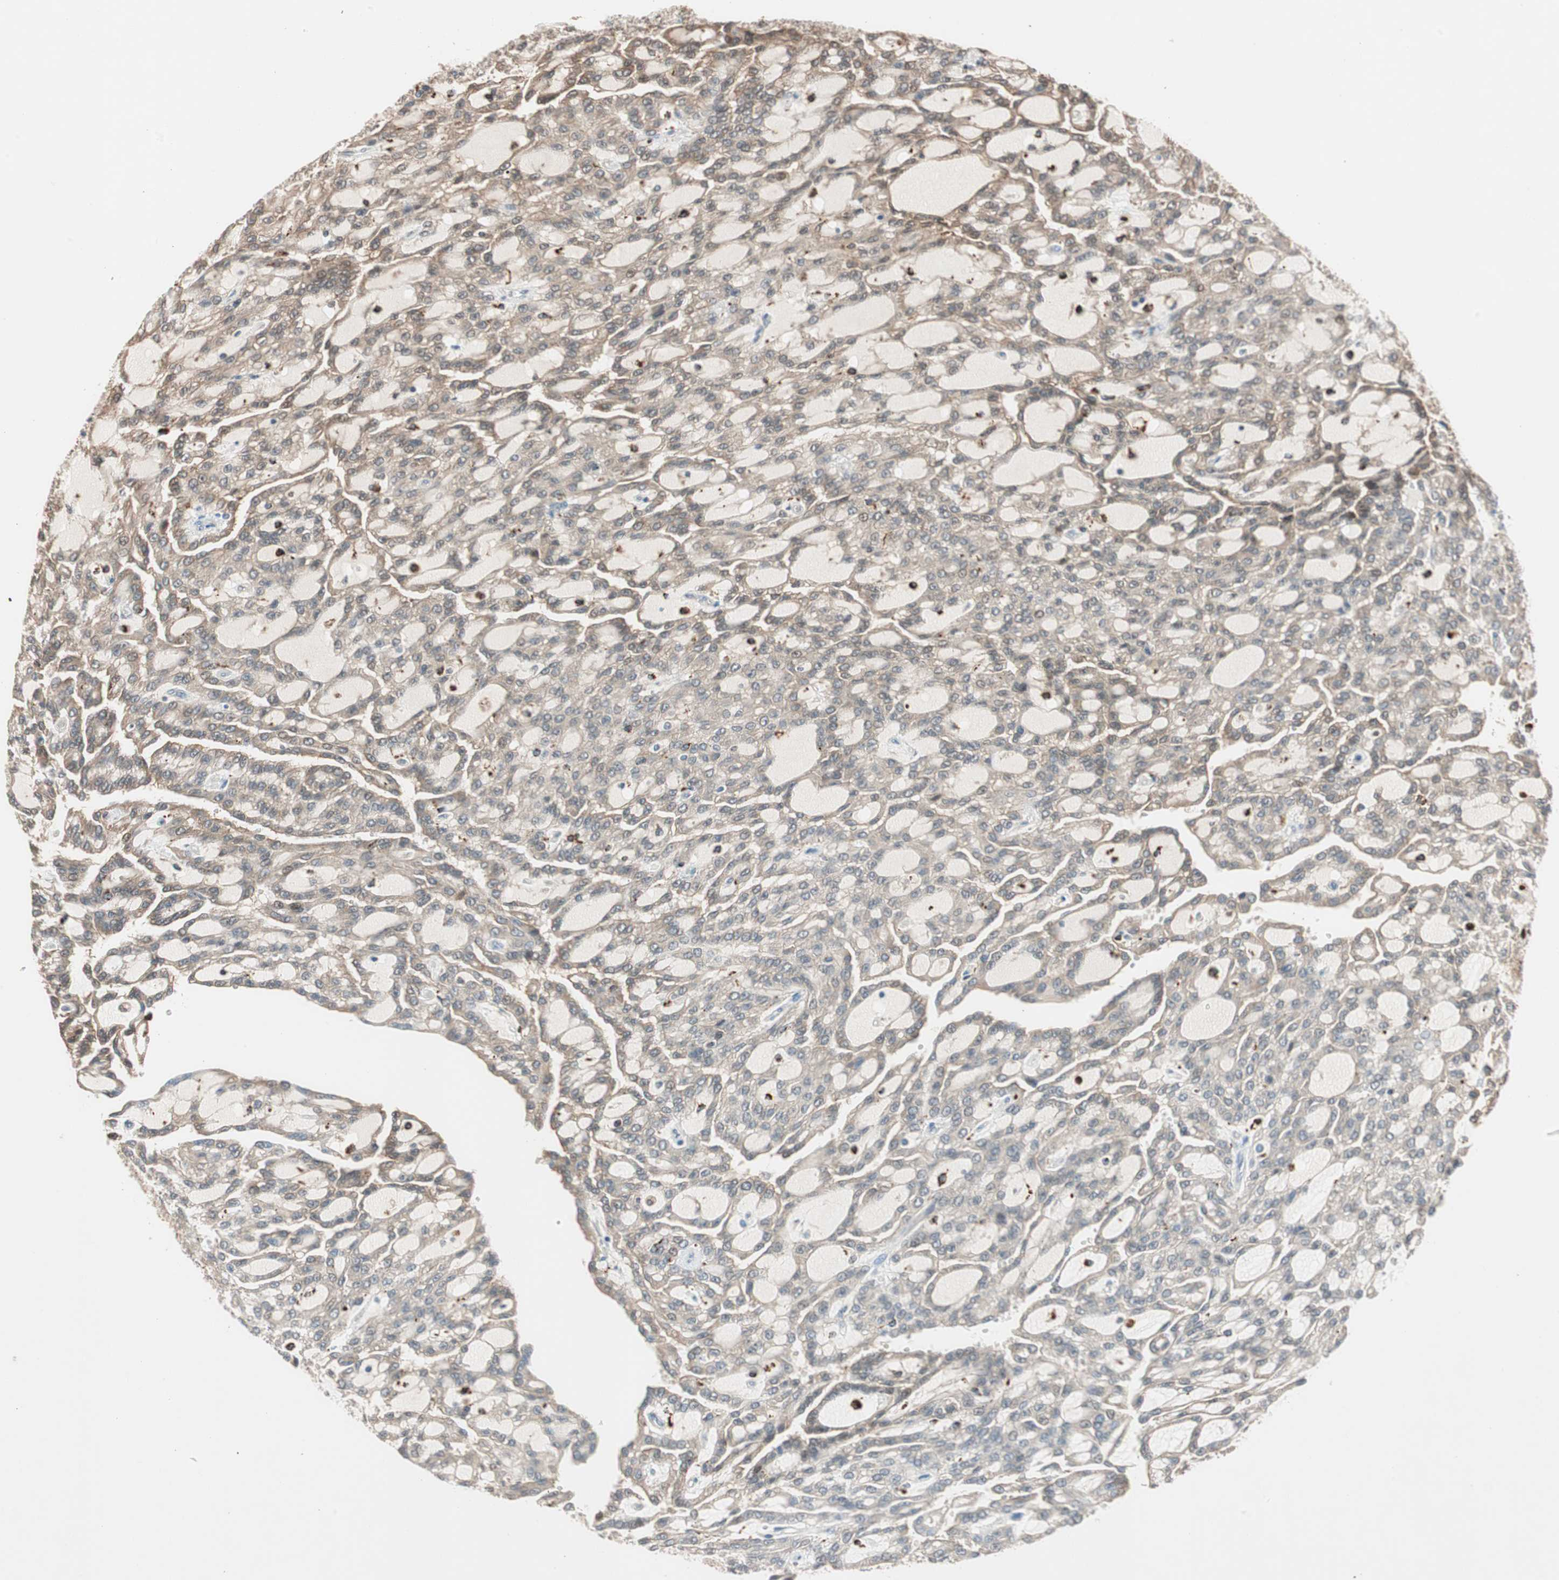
{"staining": {"intensity": "weak", "quantity": "<25%", "location": "cytoplasmic/membranous"}, "tissue": "renal cancer", "cell_type": "Tumor cells", "image_type": "cancer", "snomed": [{"axis": "morphology", "description": "Adenocarcinoma, NOS"}, {"axis": "topography", "description": "Kidney"}], "caption": "Tumor cells are negative for protein expression in human adenocarcinoma (renal). The staining was performed using DAB (3,3'-diaminobenzidine) to visualize the protein expression in brown, while the nuclei were stained in blue with hematoxylin (Magnification: 20x).", "gene": "PIK3R3", "patient": {"sex": "male", "age": 63}}